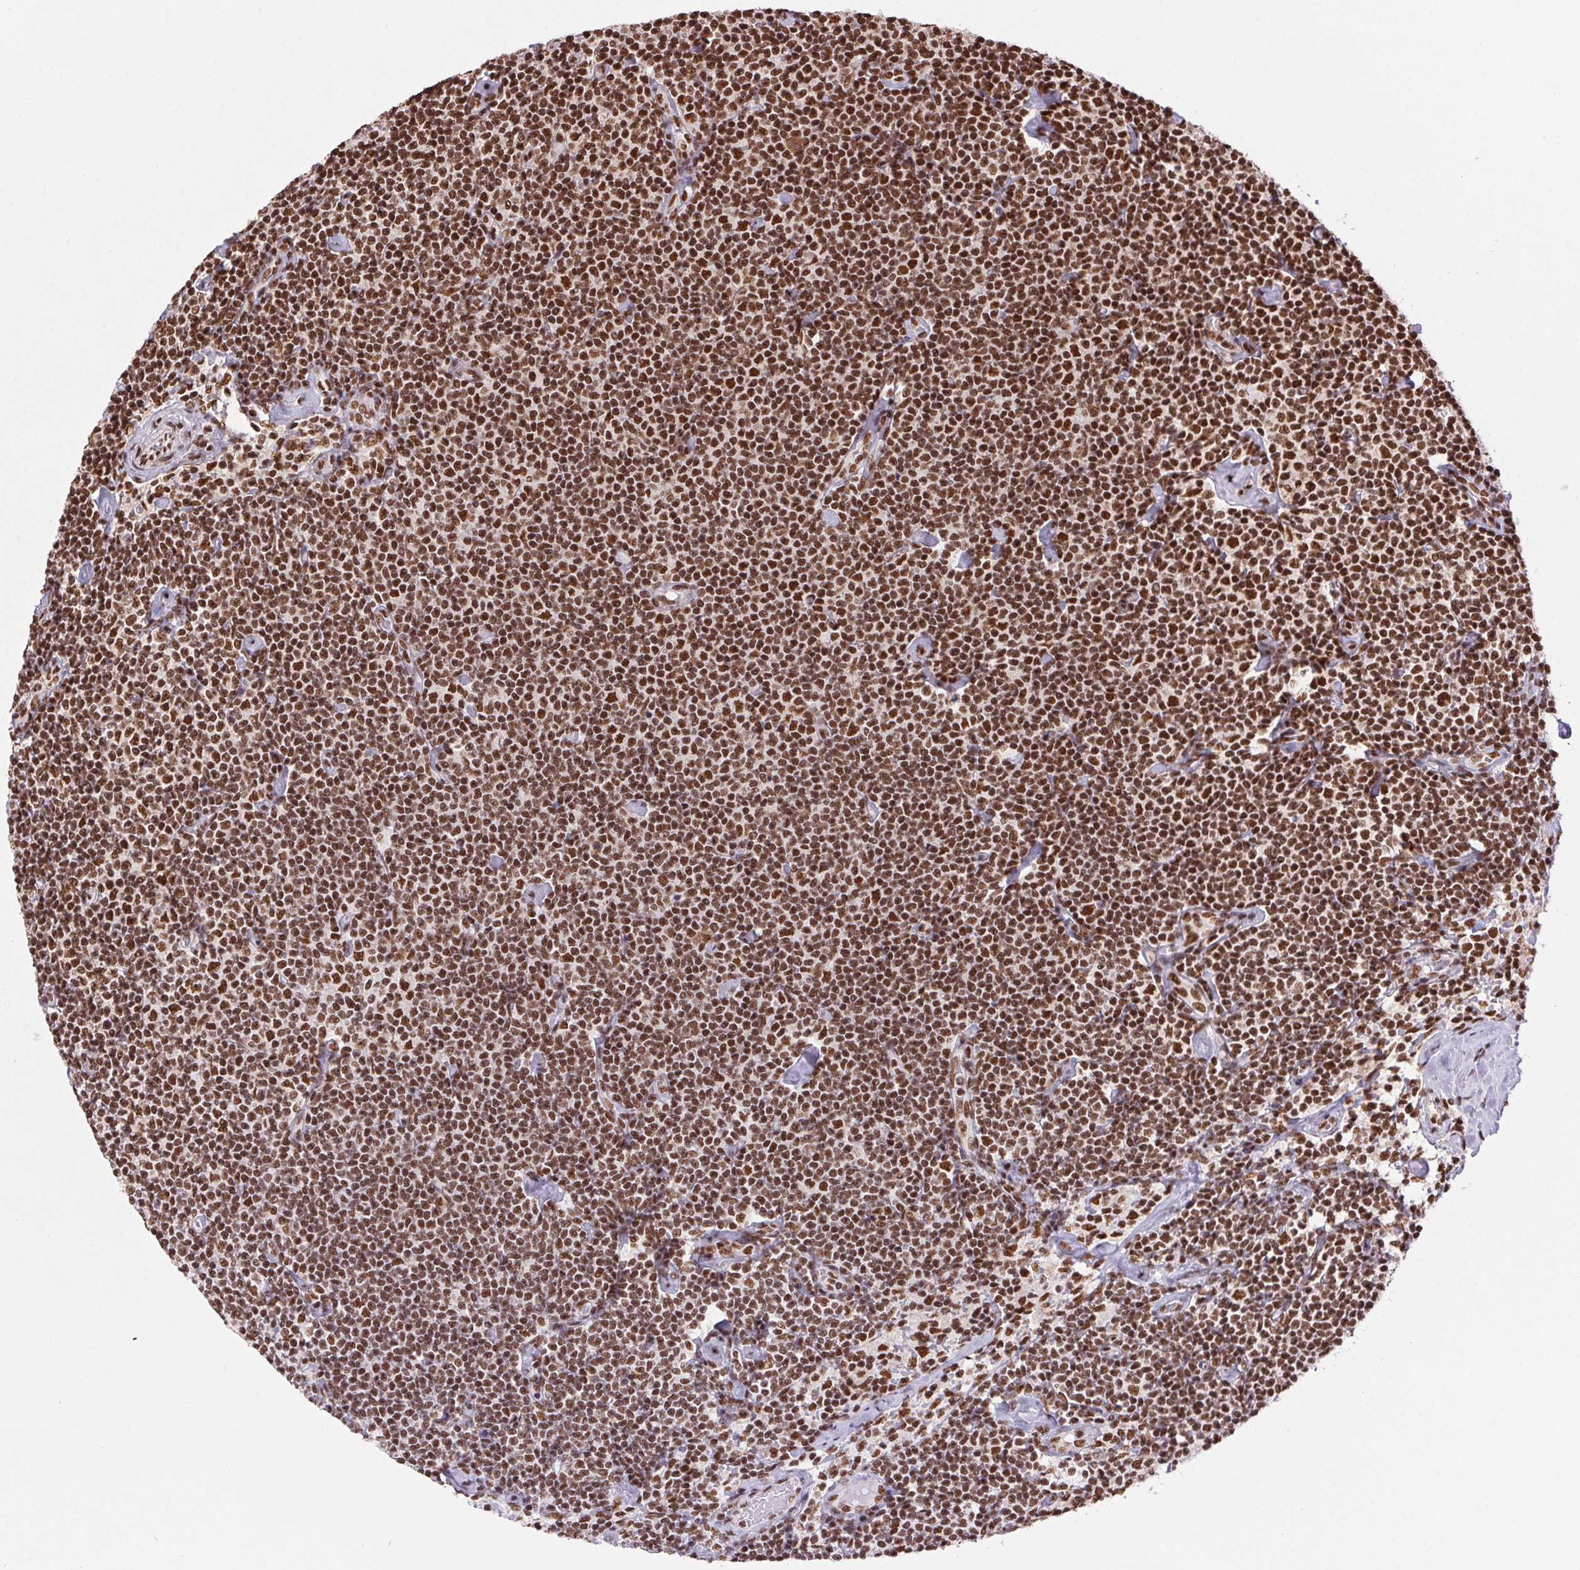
{"staining": {"intensity": "moderate", "quantity": ">75%", "location": "nuclear"}, "tissue": "lymphoma", "cell_type": "Tumor cells", "image_type": "cancer", "snomed": [{"axis": "morphology", "description": "Malignant lymphoma, non-Hodgkin's type, Low grade"}, {"axis": "topography", "description": "Lymph node"}], "caption": "Human lymphoma stained with a protein marker exhibits moderate staining in tumor cells.", "gene": "ZNF207", "patient": {"sex": "male", "age": 81}}